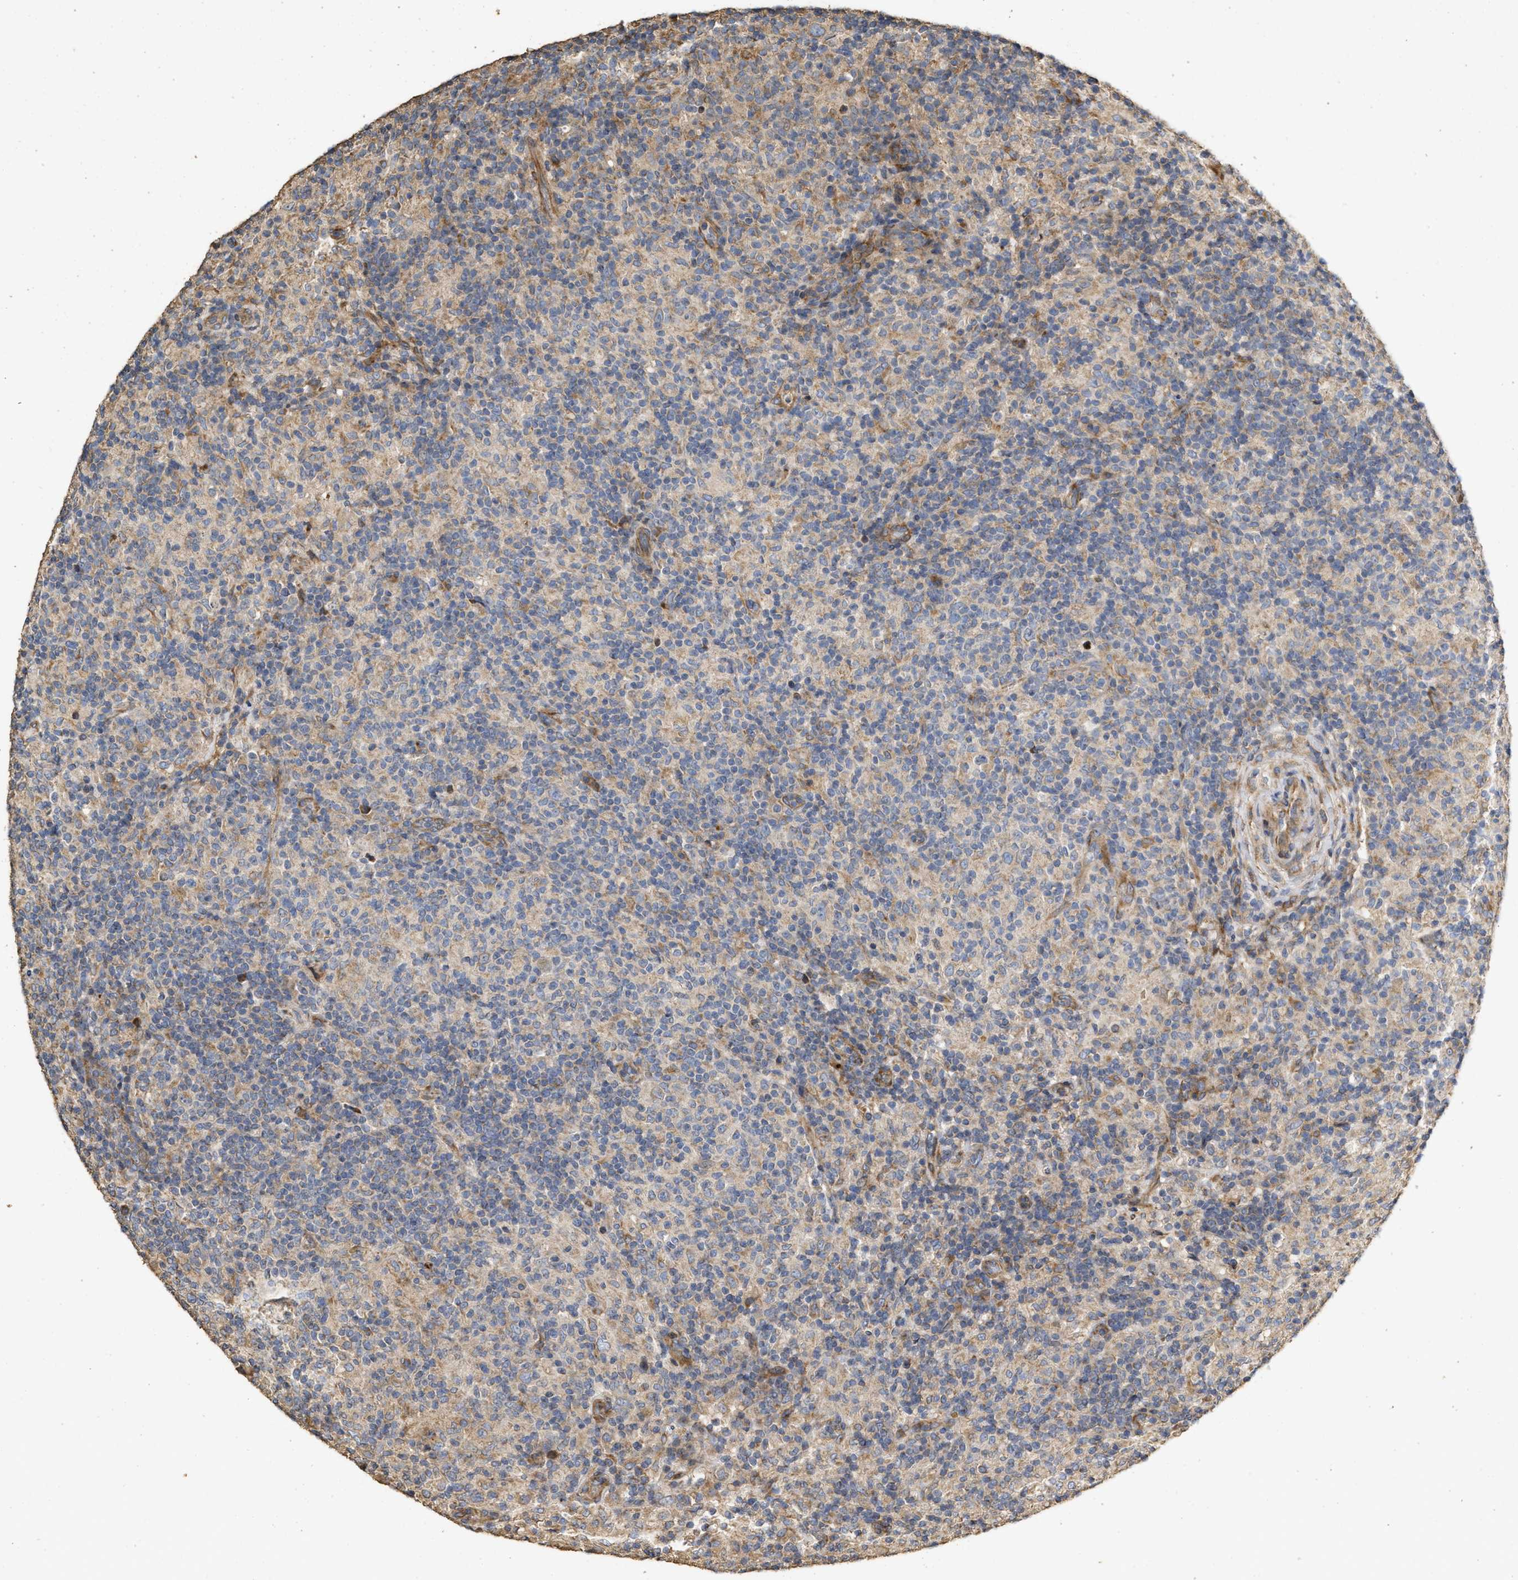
{"staining": {"intensity": "negative", "quantity": "none", "location": "none"}, "tissue": "lymphoma", "cell_type": "Tumor cells", "image_type": "cancer", "snomed": [{"axis": "morphology", "description": "Hodgkin's disease, NOS"}, {"axis": "topography", "description": "Lymph node"}], "caption": "There is no significant staining in tumor cells of lymphoma. Nuclei are stained in blue.", "gene": "NAV1", "patient": {"sex": "male", "age": 70}}